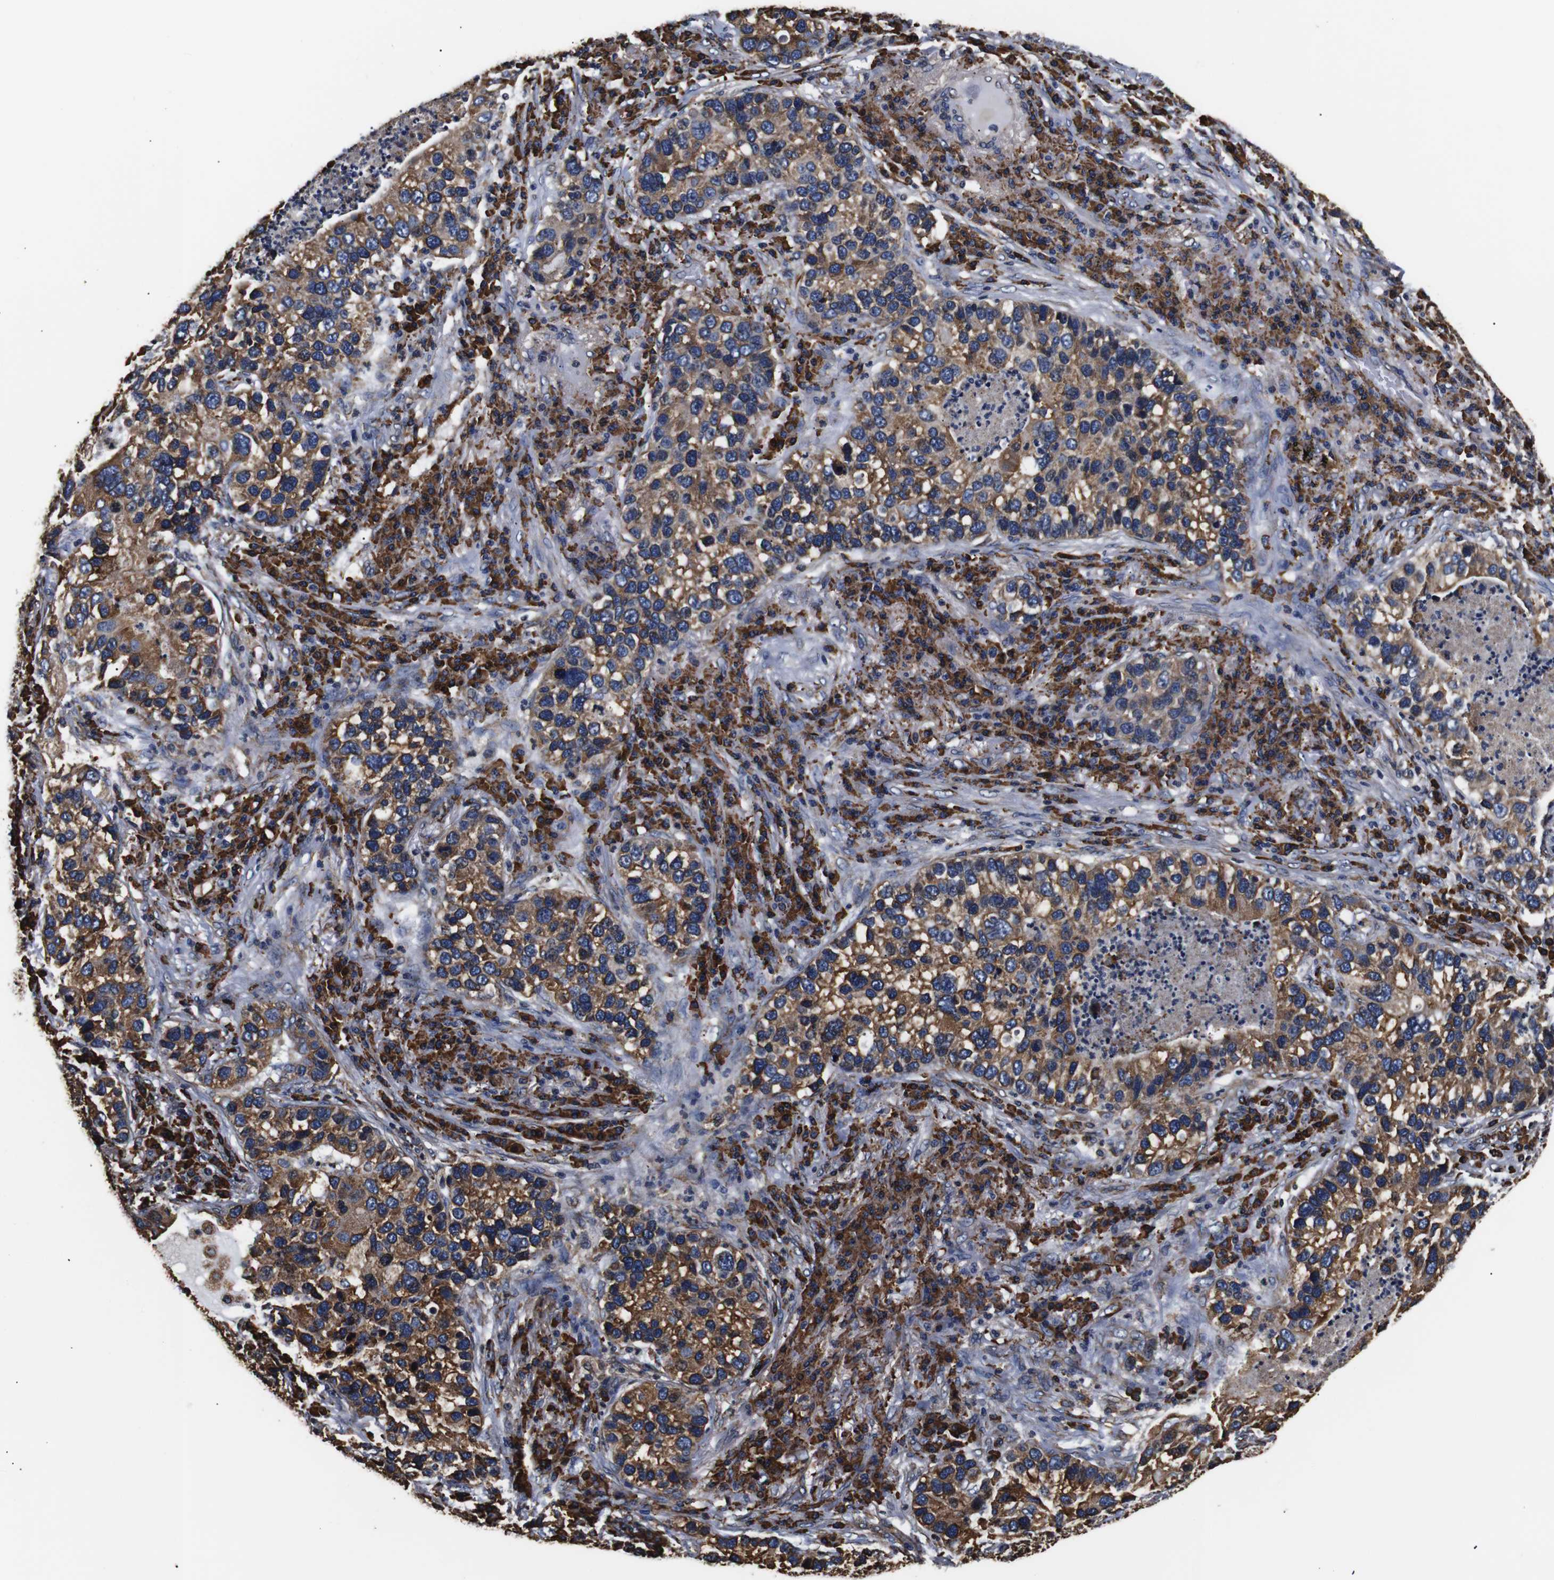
{"staining": {"intensity": "moderate", "quantity": ">75%", "location": "cytoplasmic/membranous"}, "tissue": "lung cancer", "cell_type": "Tumor cells", "image_type": "cancer", "snomed": [{"axis": "morphology", "description": "Normal tissue, NOS"}, {"axis": "morphology", "description": "Adenocarcinoma, NOS"}, {"axis": "topography", "description": "Bronchus"}, {"axis": "topography", "description": "Lung"}], "caption": "An immunohistochemistry (IHC) photomicrograph of neoplastic tissue is shown. Protein staining in brown labels moderate cytoplasmic/membranous positivity in lung adenocarcinoma within tumor cells. (brown staining indicates protein expression, while blue staining denotes nuclei).", "gene": "HHIP", "patient": {"sex": "male", "age": 54}}